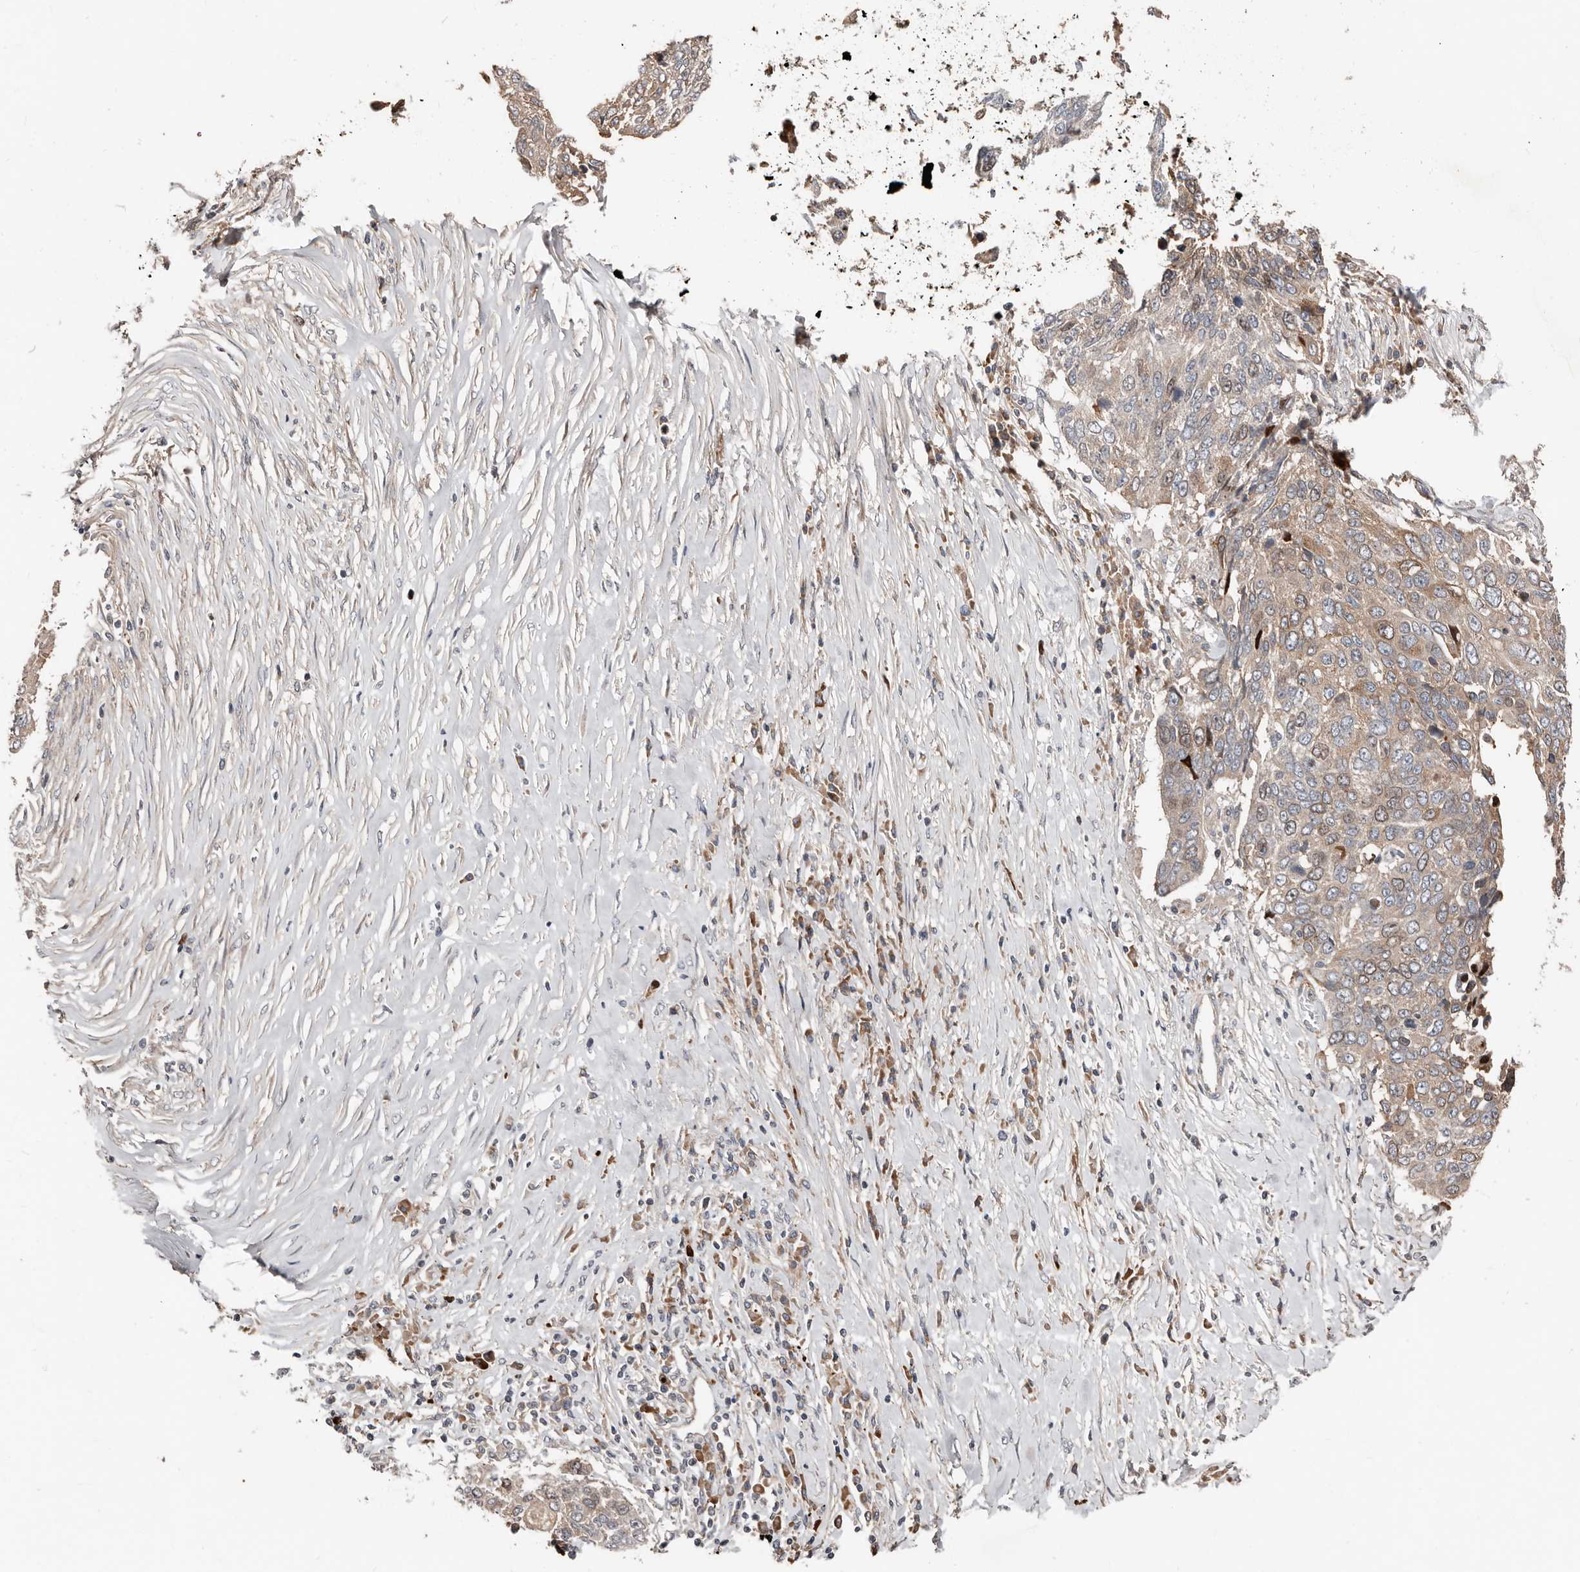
{"staining": {"intensity": "weak", "quantity": "25%-75%", "location": "cytoplasmic/membranous"}, "tissue": "lung cancer", "cell_type": "Tumor cells", "image_type": "cancer", "snomed": [{"axis": "morphology", "description": "Squamous cell carcinoma, NOS"}, {"axis": "topography", "description": "Lung"}], "caption": "Protein positivity by IHC reveals weak cytoplasmic/membranous expression in about 25%-75% of tumor cells in lung cancer.", "gene": "SMYD4", "patient": {"sex": "male", "age": 66}}